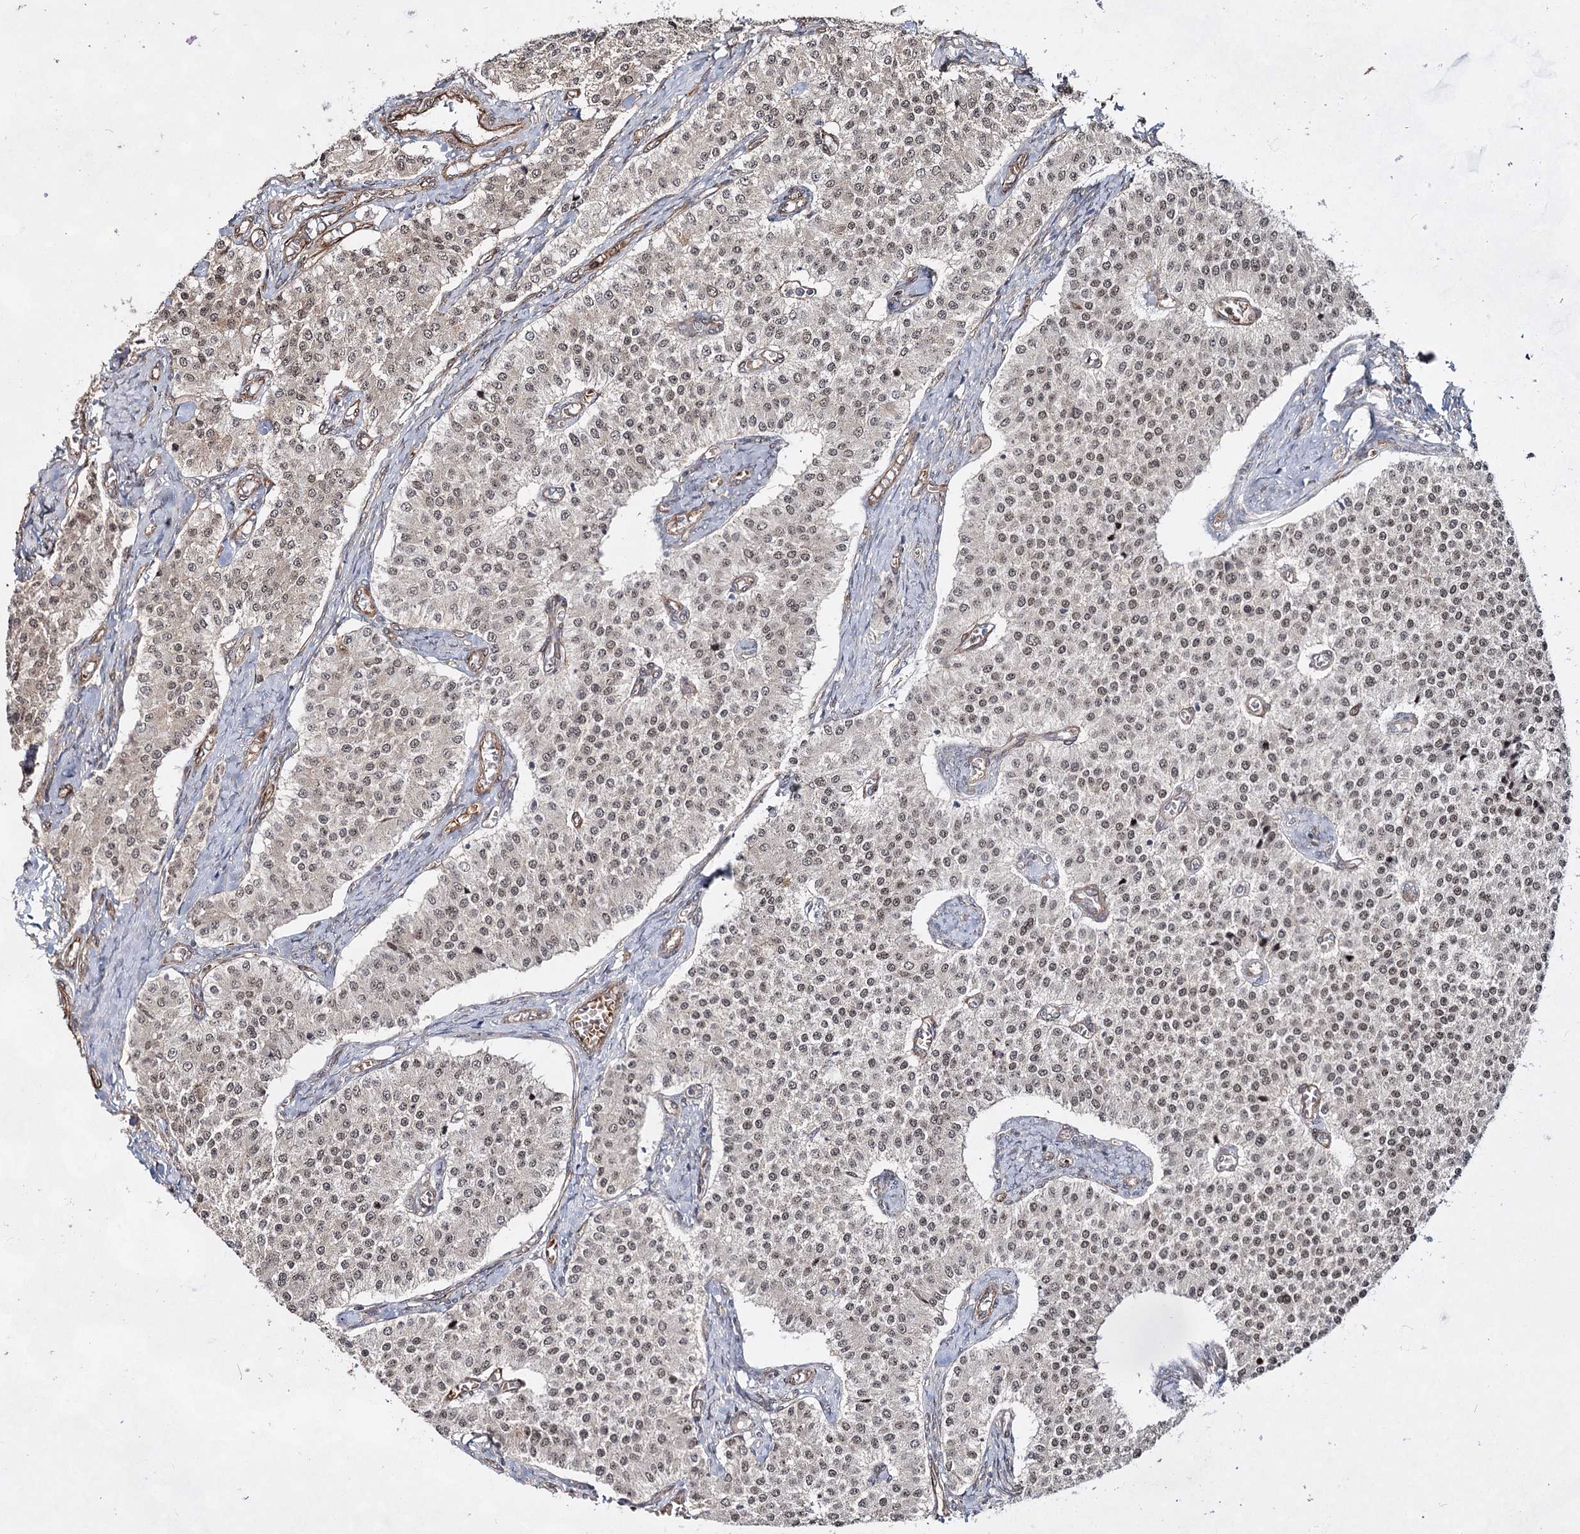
{"staining": {"intensity": "negative", "quantity": "none", "location": "none"}, "tissue": "carcinoid", "cell_type": "Tumor cells", "image_type": "cancer", "snomed": [{"axis": "morphology", "description": "Carcinoid, malignant, NOS"}, {"axis": "topography", "description": "Colon"}], "caption": "Tumor cells are negative for protein expression in human malignant carcinoid.", "gene": "IQSEC1", "patient": {"sex": "female", "age": 52}}